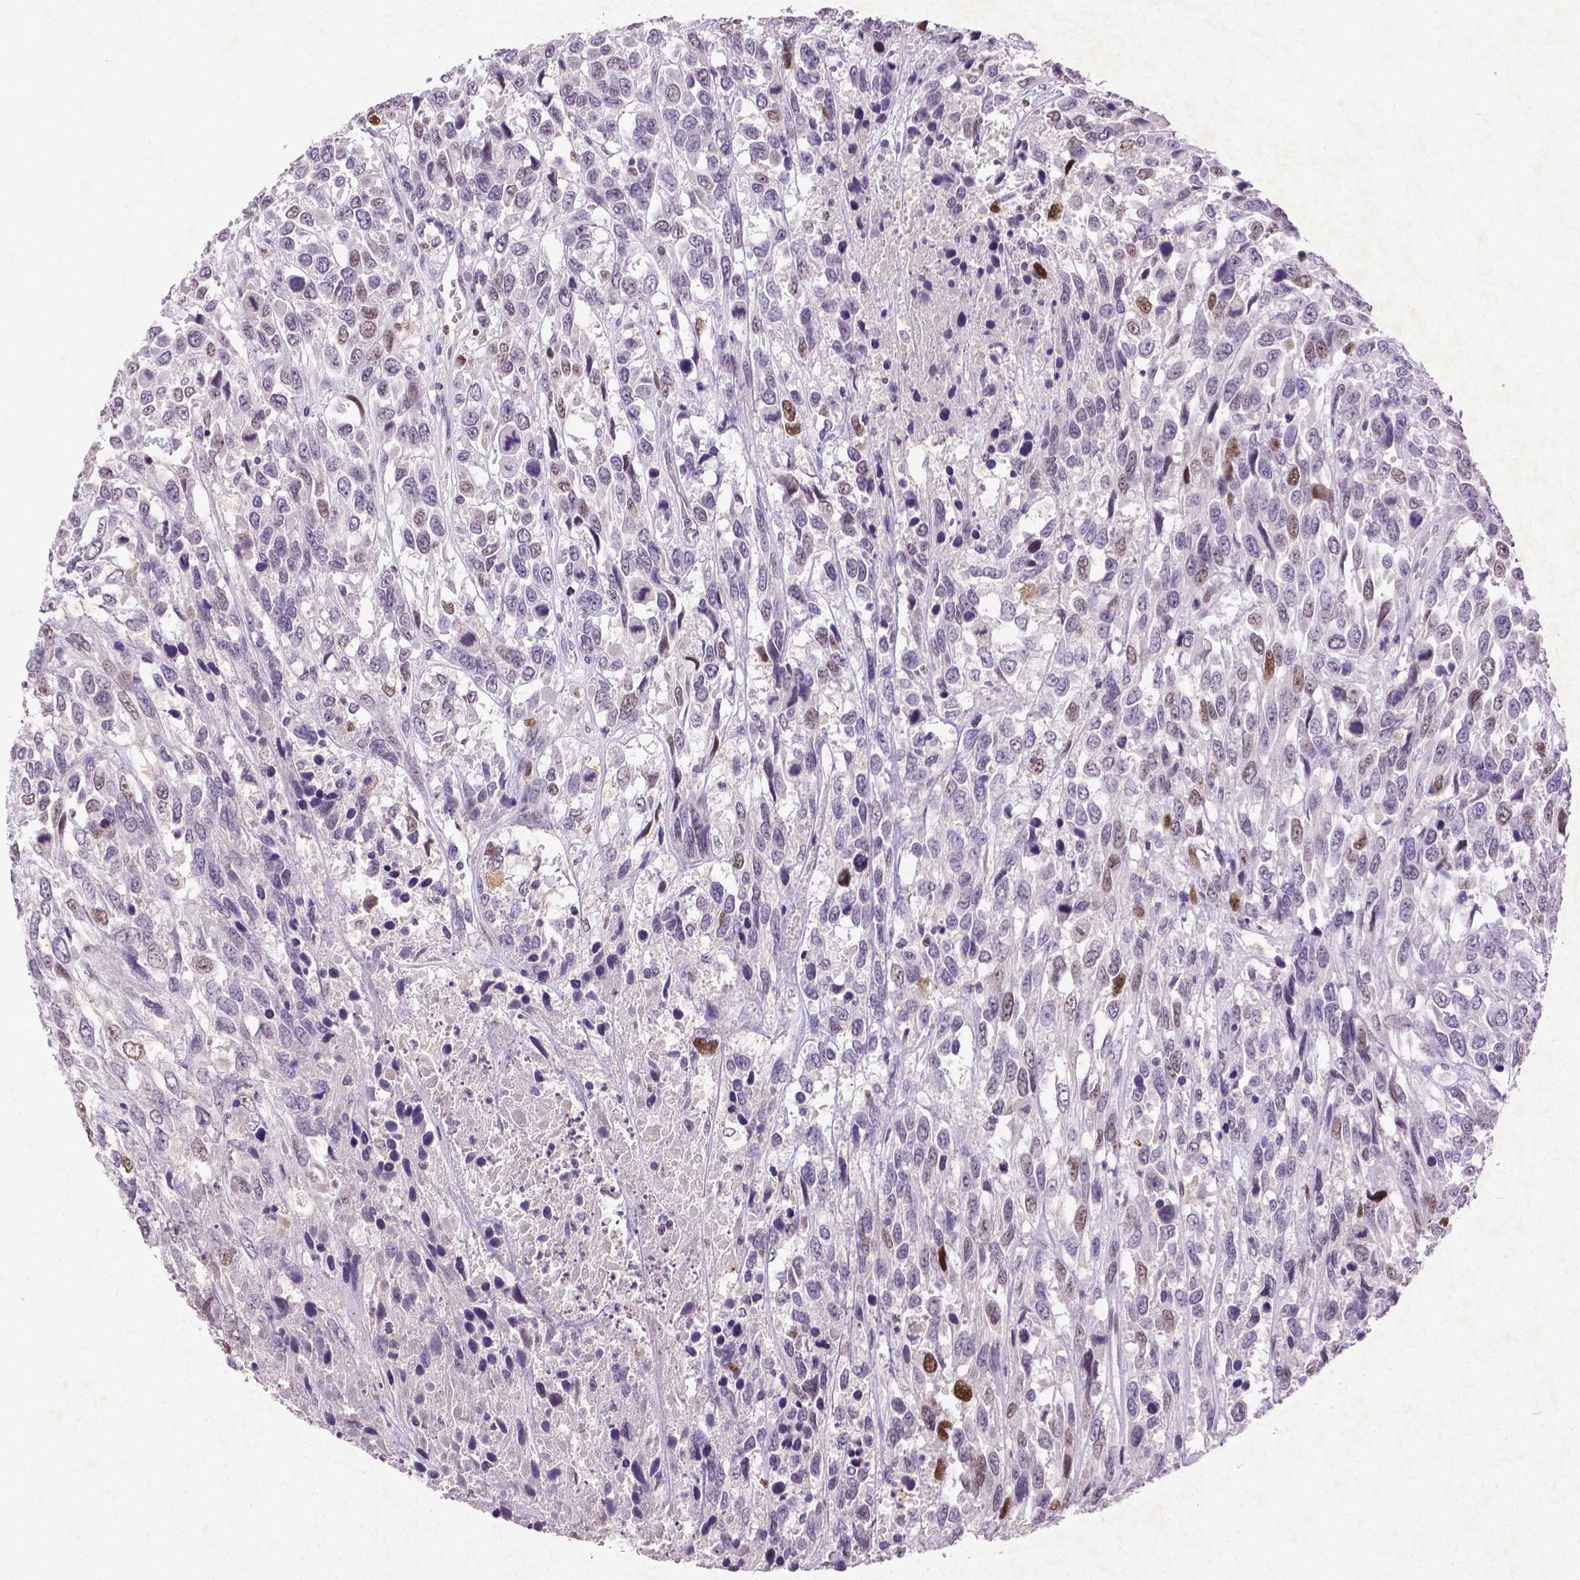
{"staining": {"intensity": "strong", "quantity": "<25%", "location": "nuclear"}, "tissue": "urothelial cancer", "cell_type": "Tumor cells", "image_type": "cancer", "snomed": [{"axis": "morphology", "description": "Urothelial carcinoma, High grade"}, {"axis": "topography", "description": "Urinary bladder"}], "caption": "This photomicrograph demonstrates IHC staining of human urothelial cancer, with medium strong nuclear staining in approximately <25% of tumor cells.", "gene": "CDKN1A", "patient": {"sex": "female", "age": 70}}